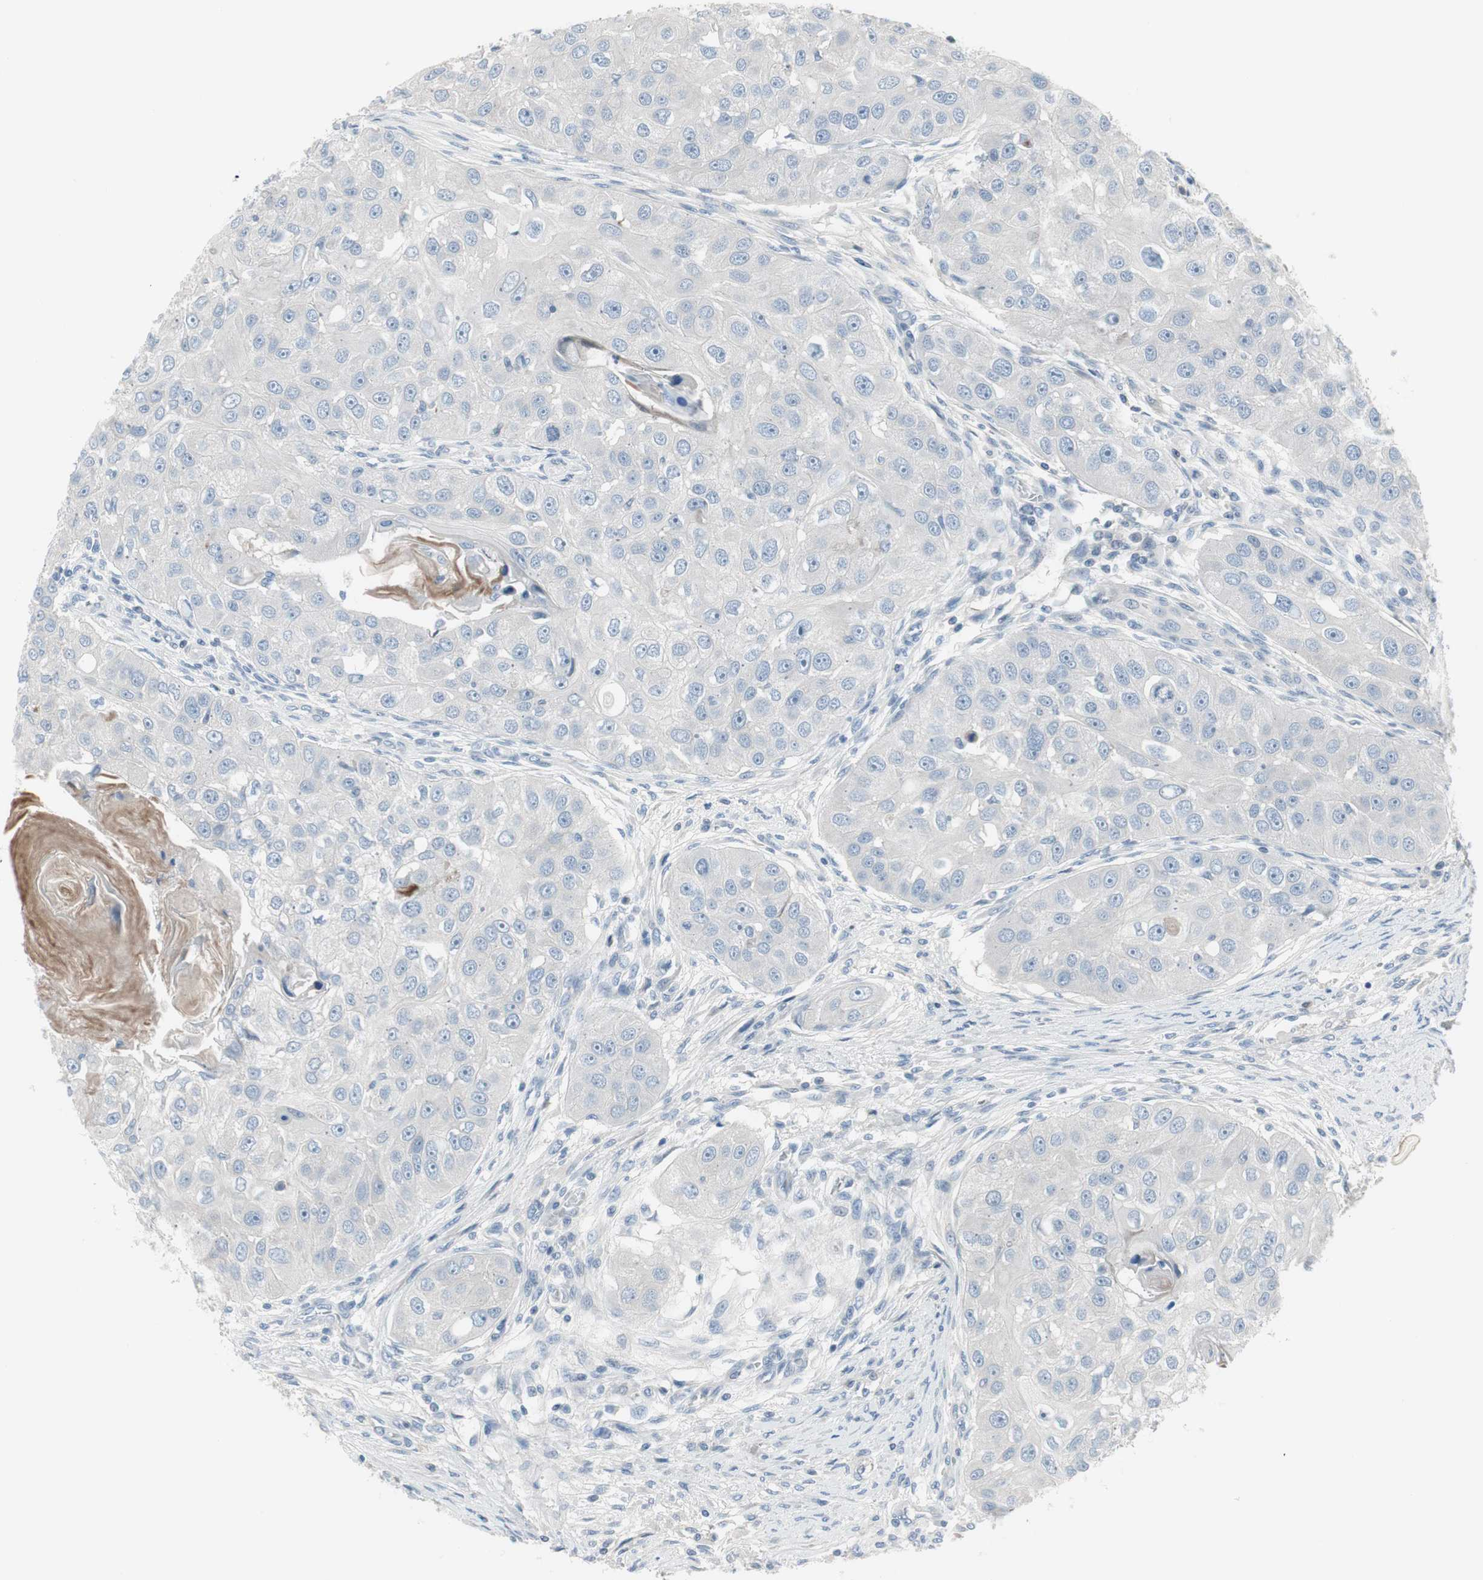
{"staining": {"intensity": "negative", "quantity": "none", "location": "none"}, "tissue": "head and neck cancer", "cell_type": "Tumor cells", "image_type": "cancer", "snomed": [{"axis": "morphology", "description": "Normal tissue, NOS"}, {"axis": "morphology", "description": "Squamous cell carcinoma, NOS"}, {"axis": "topography", "description": "Skeletal muscle"}, {"axis": "topography", "description": "Head-Neck"}], "caption": "Immunohistochemical staining of human head and neck cancer (squamous cell carcinoma) exhibits no significant expression in tumor cells.", "gene": "PIGR", "patient": {"sex": "male", "age": 51}}